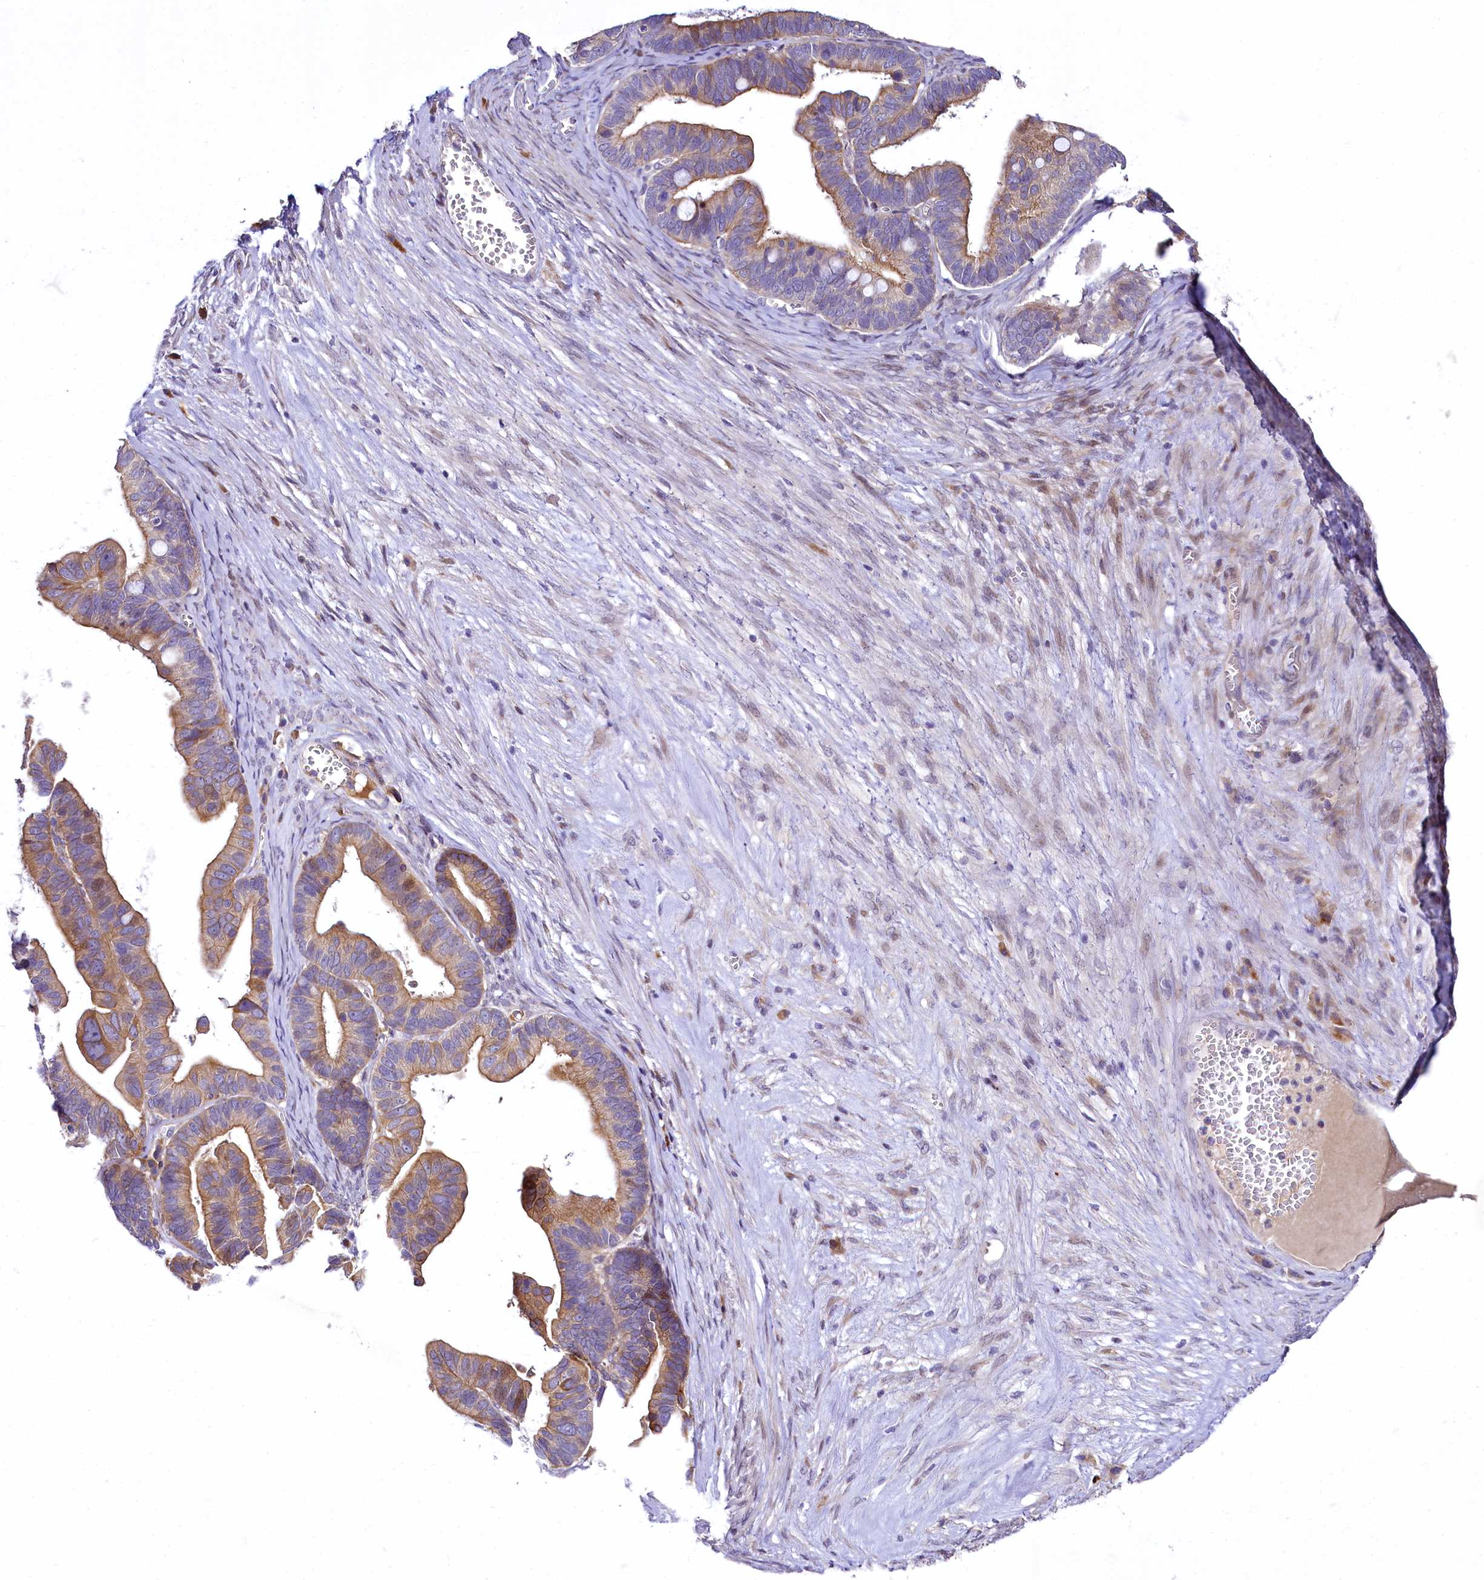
{"staining": {"intensity": "moderate", "quantity": ">75%", "location": "cytoplasmic/membranous"}, "tissue": "ovarian cancer", "cell_type": "Tumor cells", "image_type": "cancer", "snomed": [{"axis": "morphology", "description": "Cystadenocarcinoma, serous, NOS"}, {"axis": "topography", "description": "Ovary"}], "caption": "This histopathology image exhibits immunohistochemistry staining of ovarian cancer, with medium moderate cytoplasmic/membranous staining in about >75% of tumor cells.", "gene": "ZC3H12C", "patient": {"sex": "female", "age": 56}}